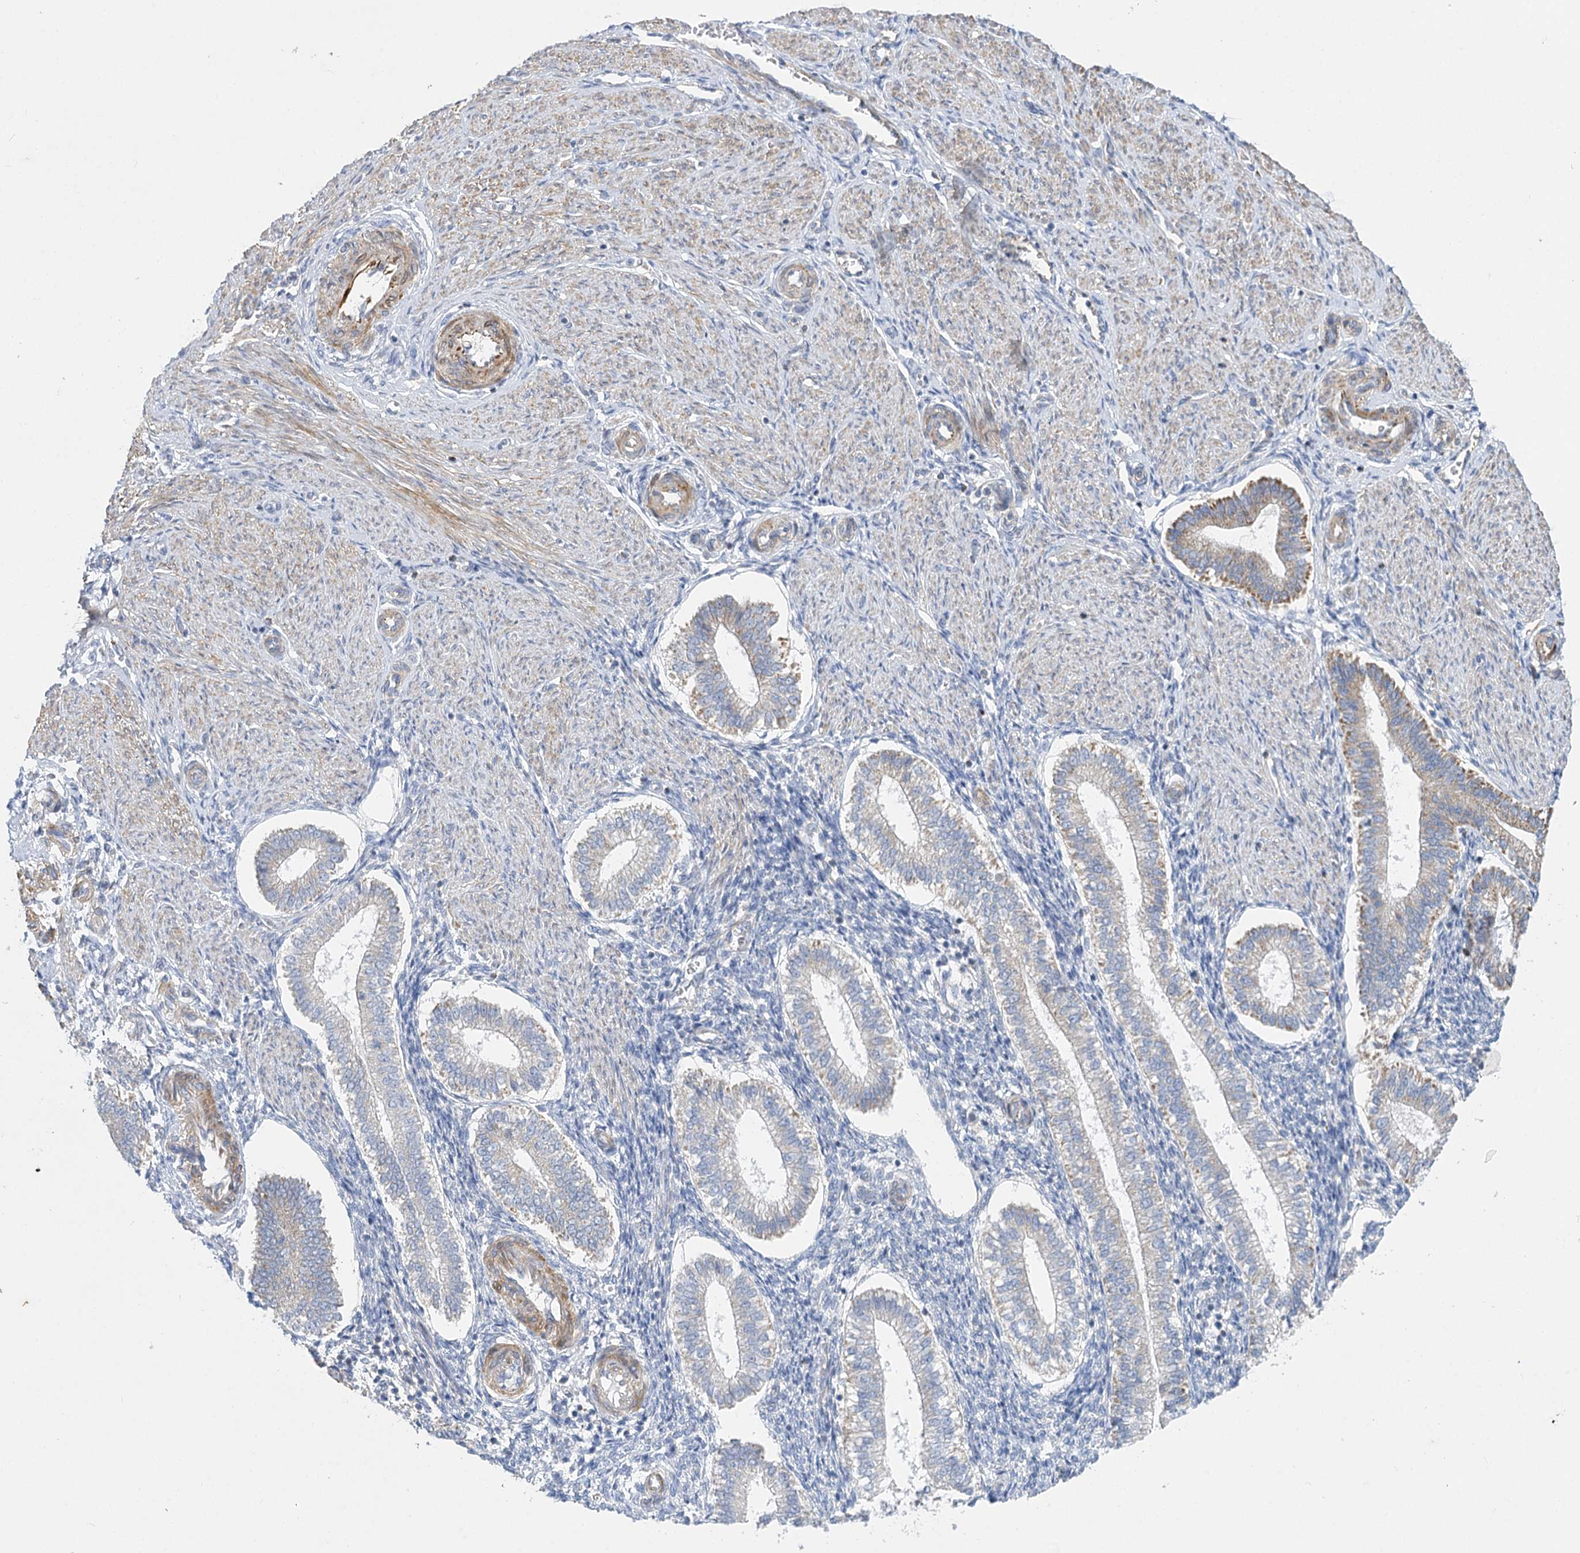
{"staining": {"intensity": "negative", "quantity": "none", "location": "none"}, "tissue": "endometrium", "cell_type": "Cells in endometrial stroma", "image_type": "normal", "snomed": [{"axis": "morphology", "description": "Normal tissue, NOS"}, {"axis": "topography", "description": "Endometrium"}], "caption": "Immunohistochemistry (IHC) histopathology image of unremarkable endometrium: endometrium stained with DAB (3,3'-diaminobenzidine) exhibits no significant protein positivity in cells in endometrial stroma.", "gene": "DHTKD1", "patient": {"sex": "female", "age": 25}}